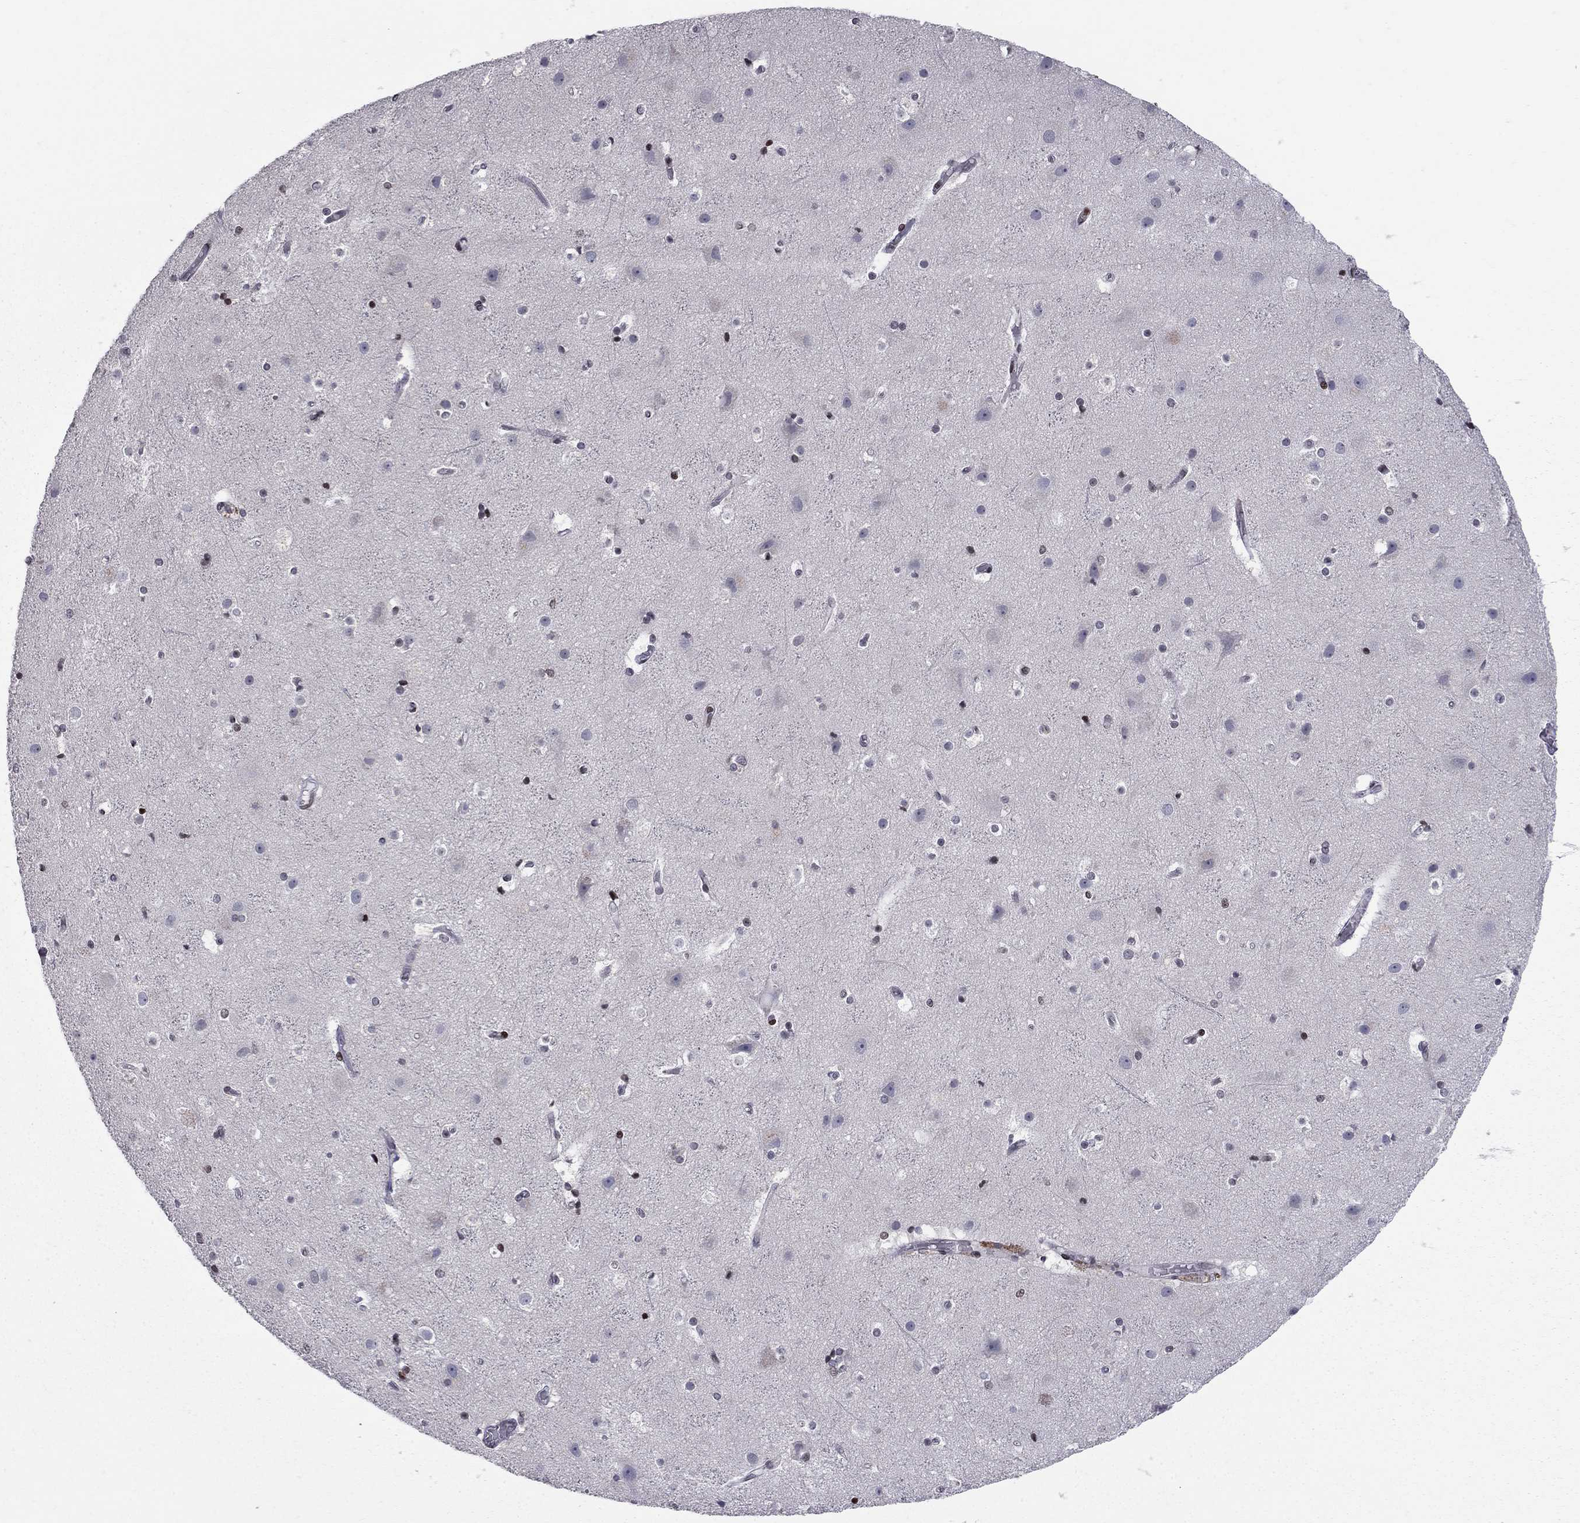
{"staining": {"intensity": "negative", "quantity": "none", "location": "none"}, "tissue": "cerebral cortex", "cell_type": "Endothelial cells", "image_type": "normal", "snomed": [{"axis": "morphology", "description": "Normal tissue, NOS"}, {"axis": "topography", "description": "Cerebral cortex"}], "caption": "Normal cerebral cortex was stained to show a protein in brown. There is no significant expression in endothelial cells.", "gene": "RNASEH2C", "patient": {"sex": "female", "age": 52}}